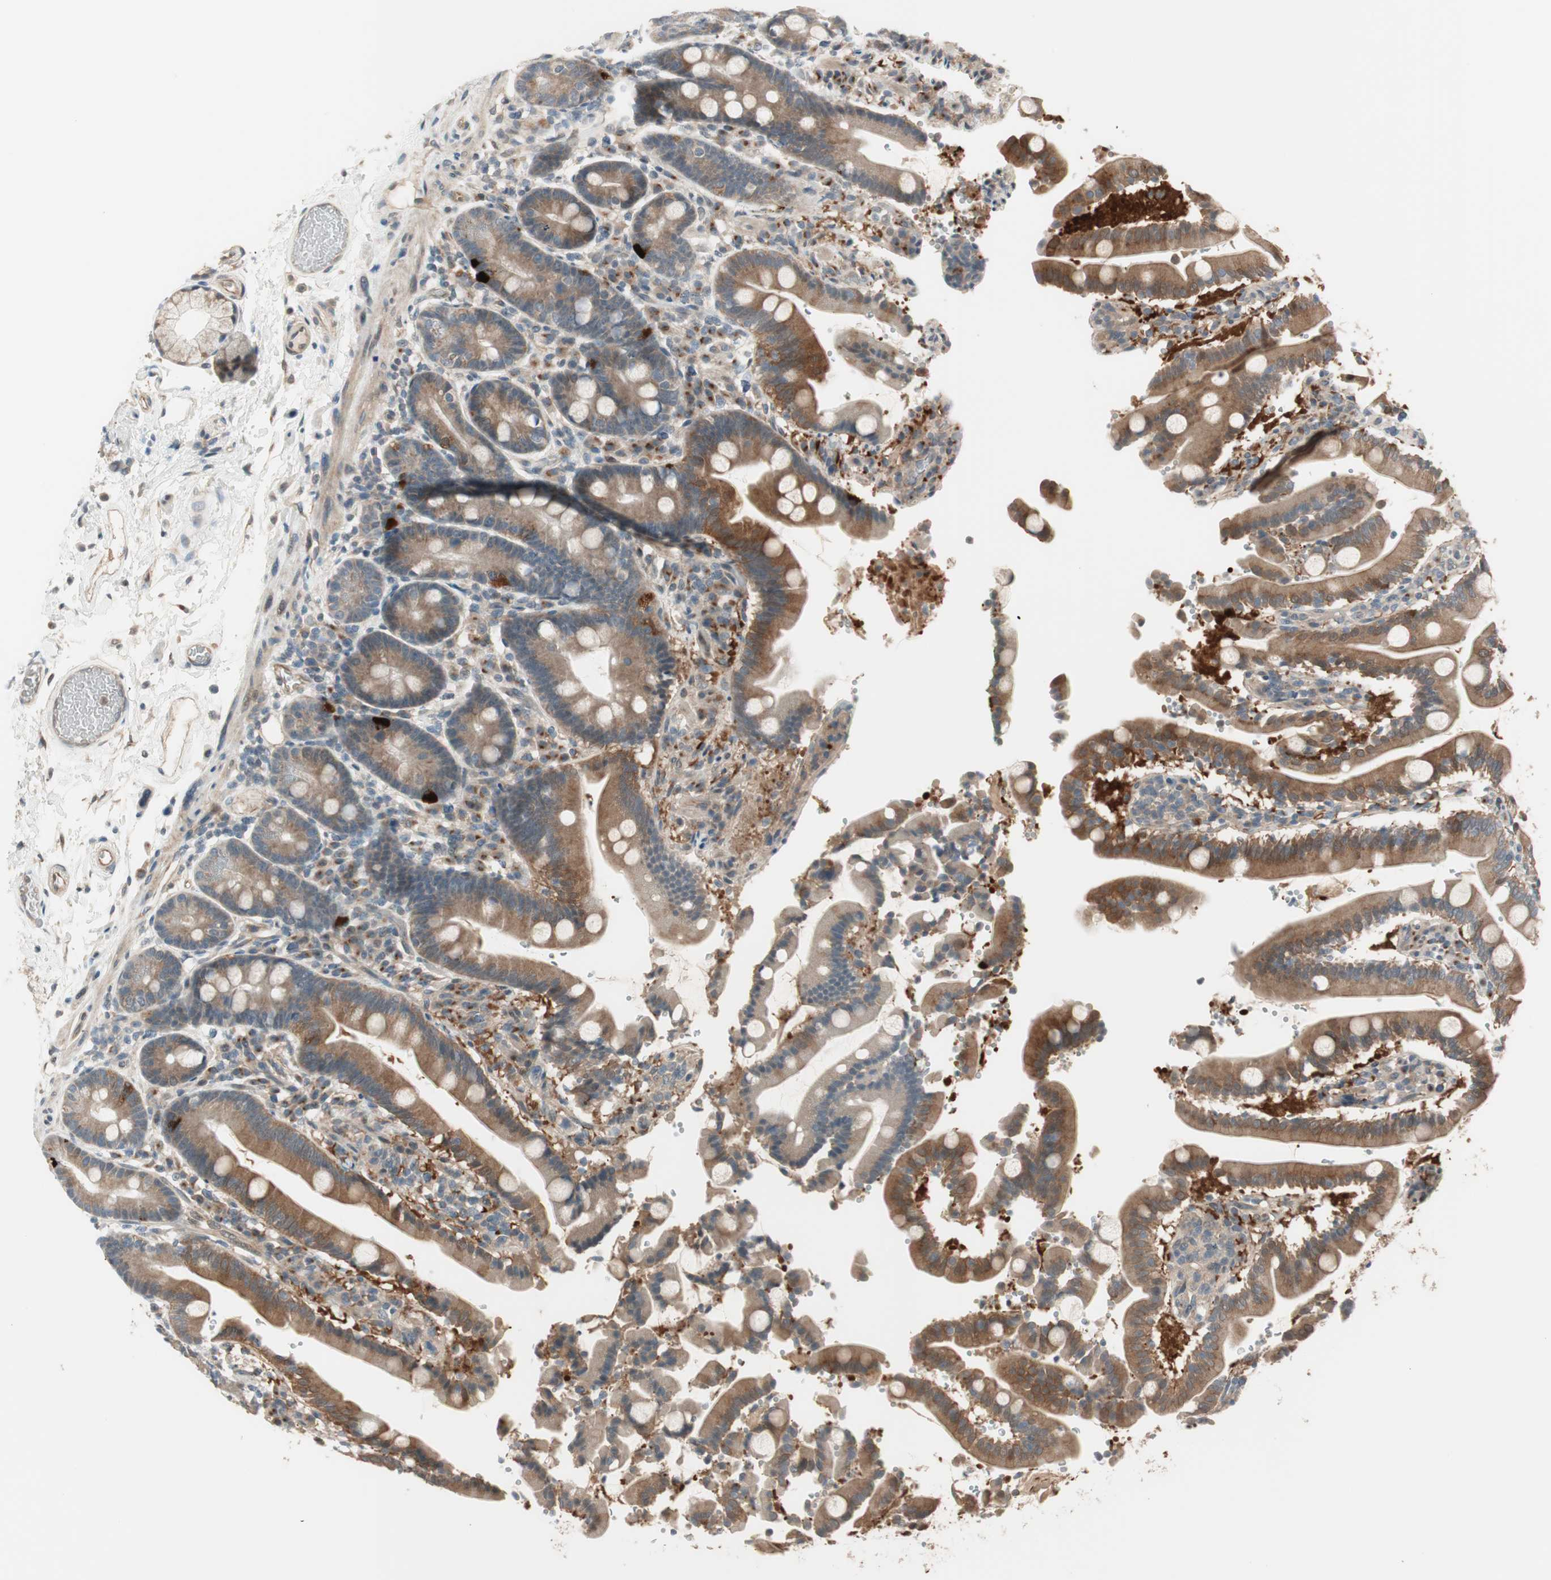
{"staining": {"intensity": "moderate", "quantity": ">75%", "location": "cytoplasmic/membranous"}, "tissue": "duodenum", "cell_type": "Glandular cells", "image_type": "normal", "snomed": [{"axis": "morphology", "description": "Normal tissue, NOS"}, {"axis": "topography", "description": "Small intestine, NOS"}], "caption": "Immunohistochemical staining of benign duodenum shows medium levels of moderate cytoplasmic/membranous staining in about >75% of glandular cells. Immunohistochemistry (ihc) stains the protein of interest in brown and the nuclei are stained blue.", "gene": "CGRRF1", "patient": {"sex": "female", "age": 71}}